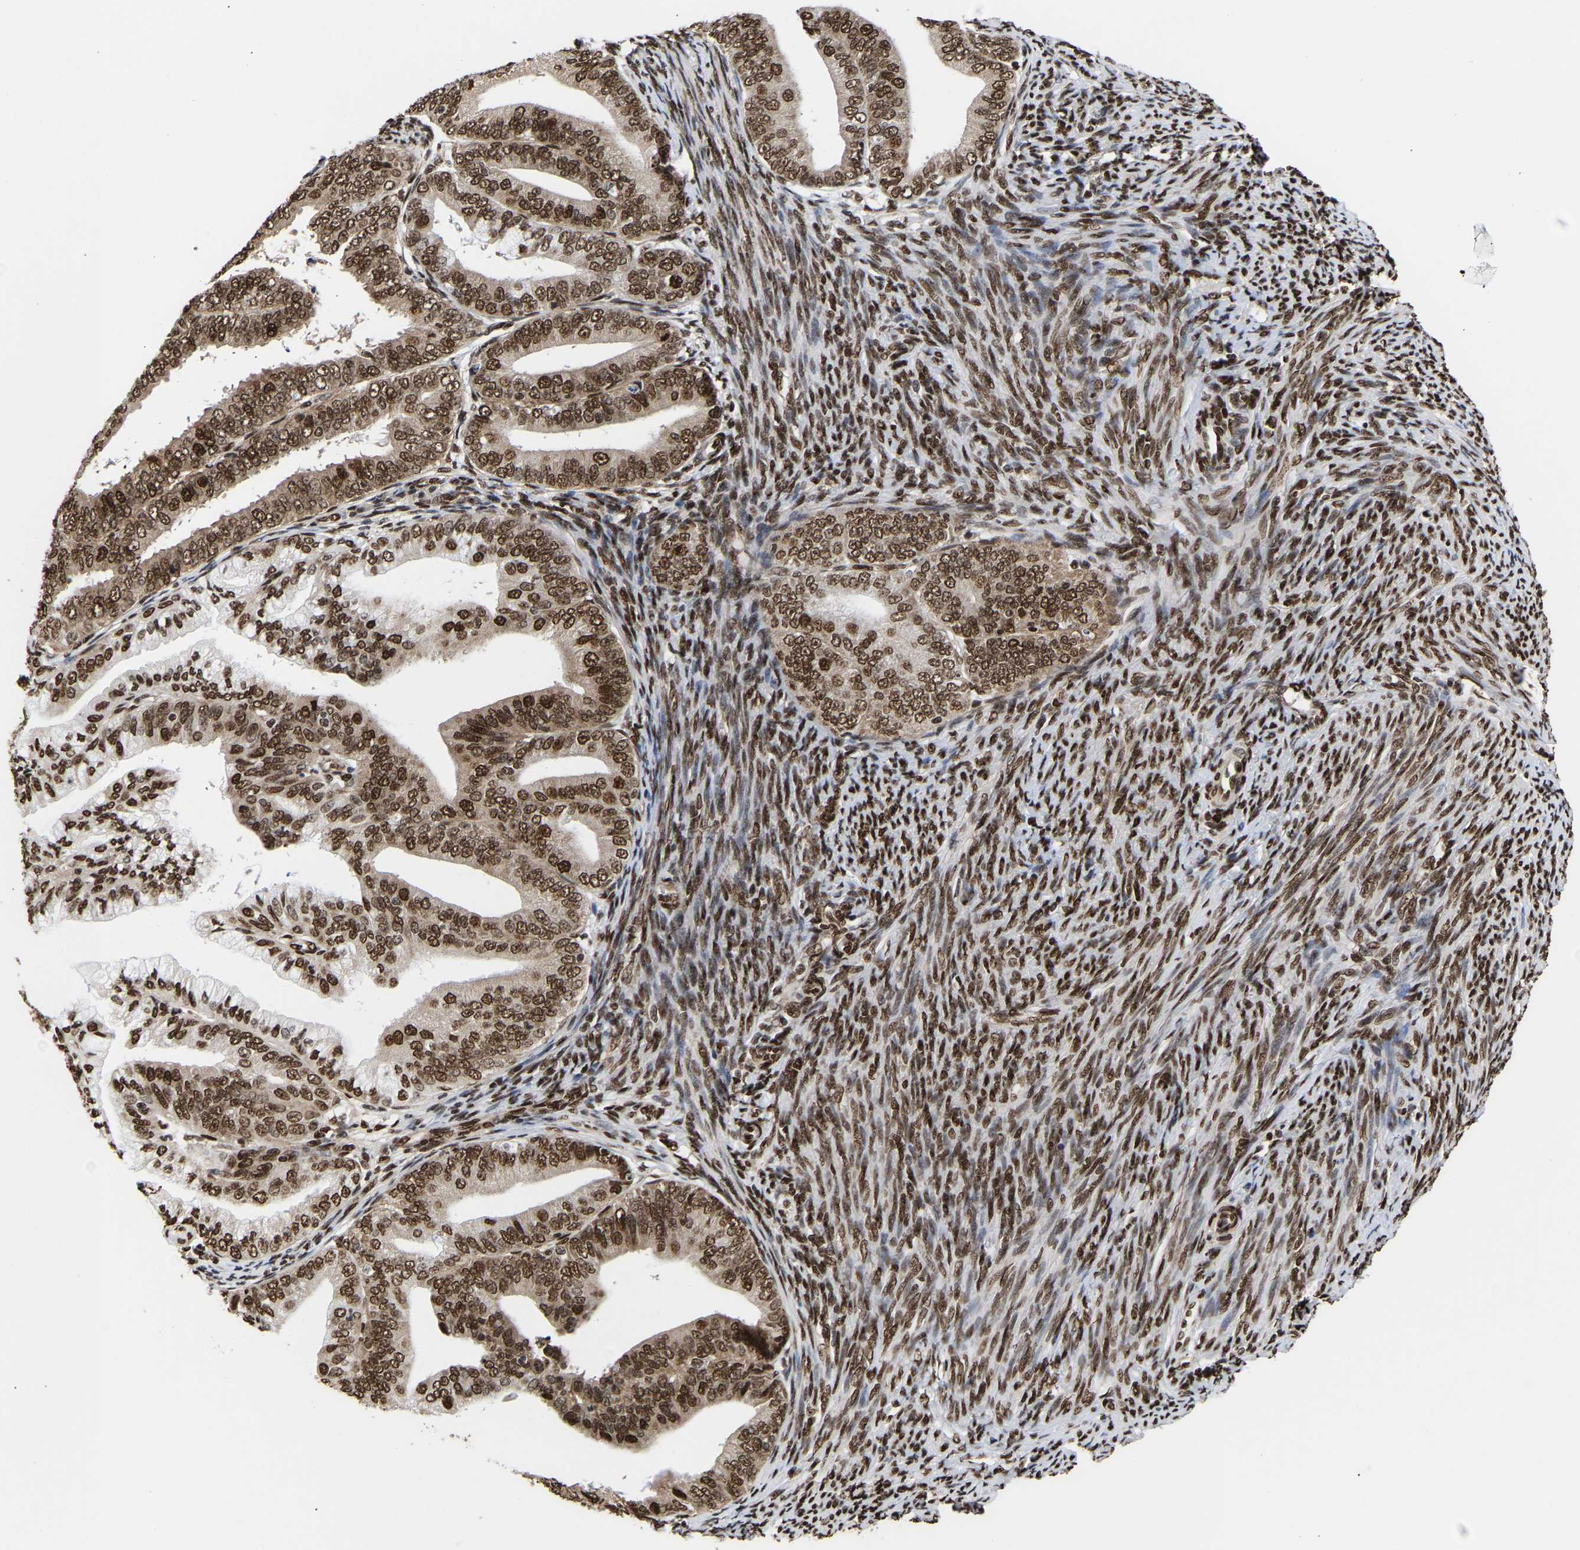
{"staining": {"intensity": "strong", "quantity": ">75%", "location": "cytoplasmic/membranous,nuclear"}, "tissue": "endometrial cancer", "cell_type": "Tumor cells", "image_type": "cancer", "snomed": [{"axis": "morphology", "description": "Adenocarcinoma, NOS"}, {"axis": "topography", "description": "Endometrium"}], "caption": "Tumor cells display high levels of strong cytoplasmic/membranous and nuclear staining in about >75% of cells in human endometrial cancer. (brown staining indicates protein expression, while blue staining denotes nuclei).", "gene": "PSIP1", "patient": {"sex": "female", "age": 63}}